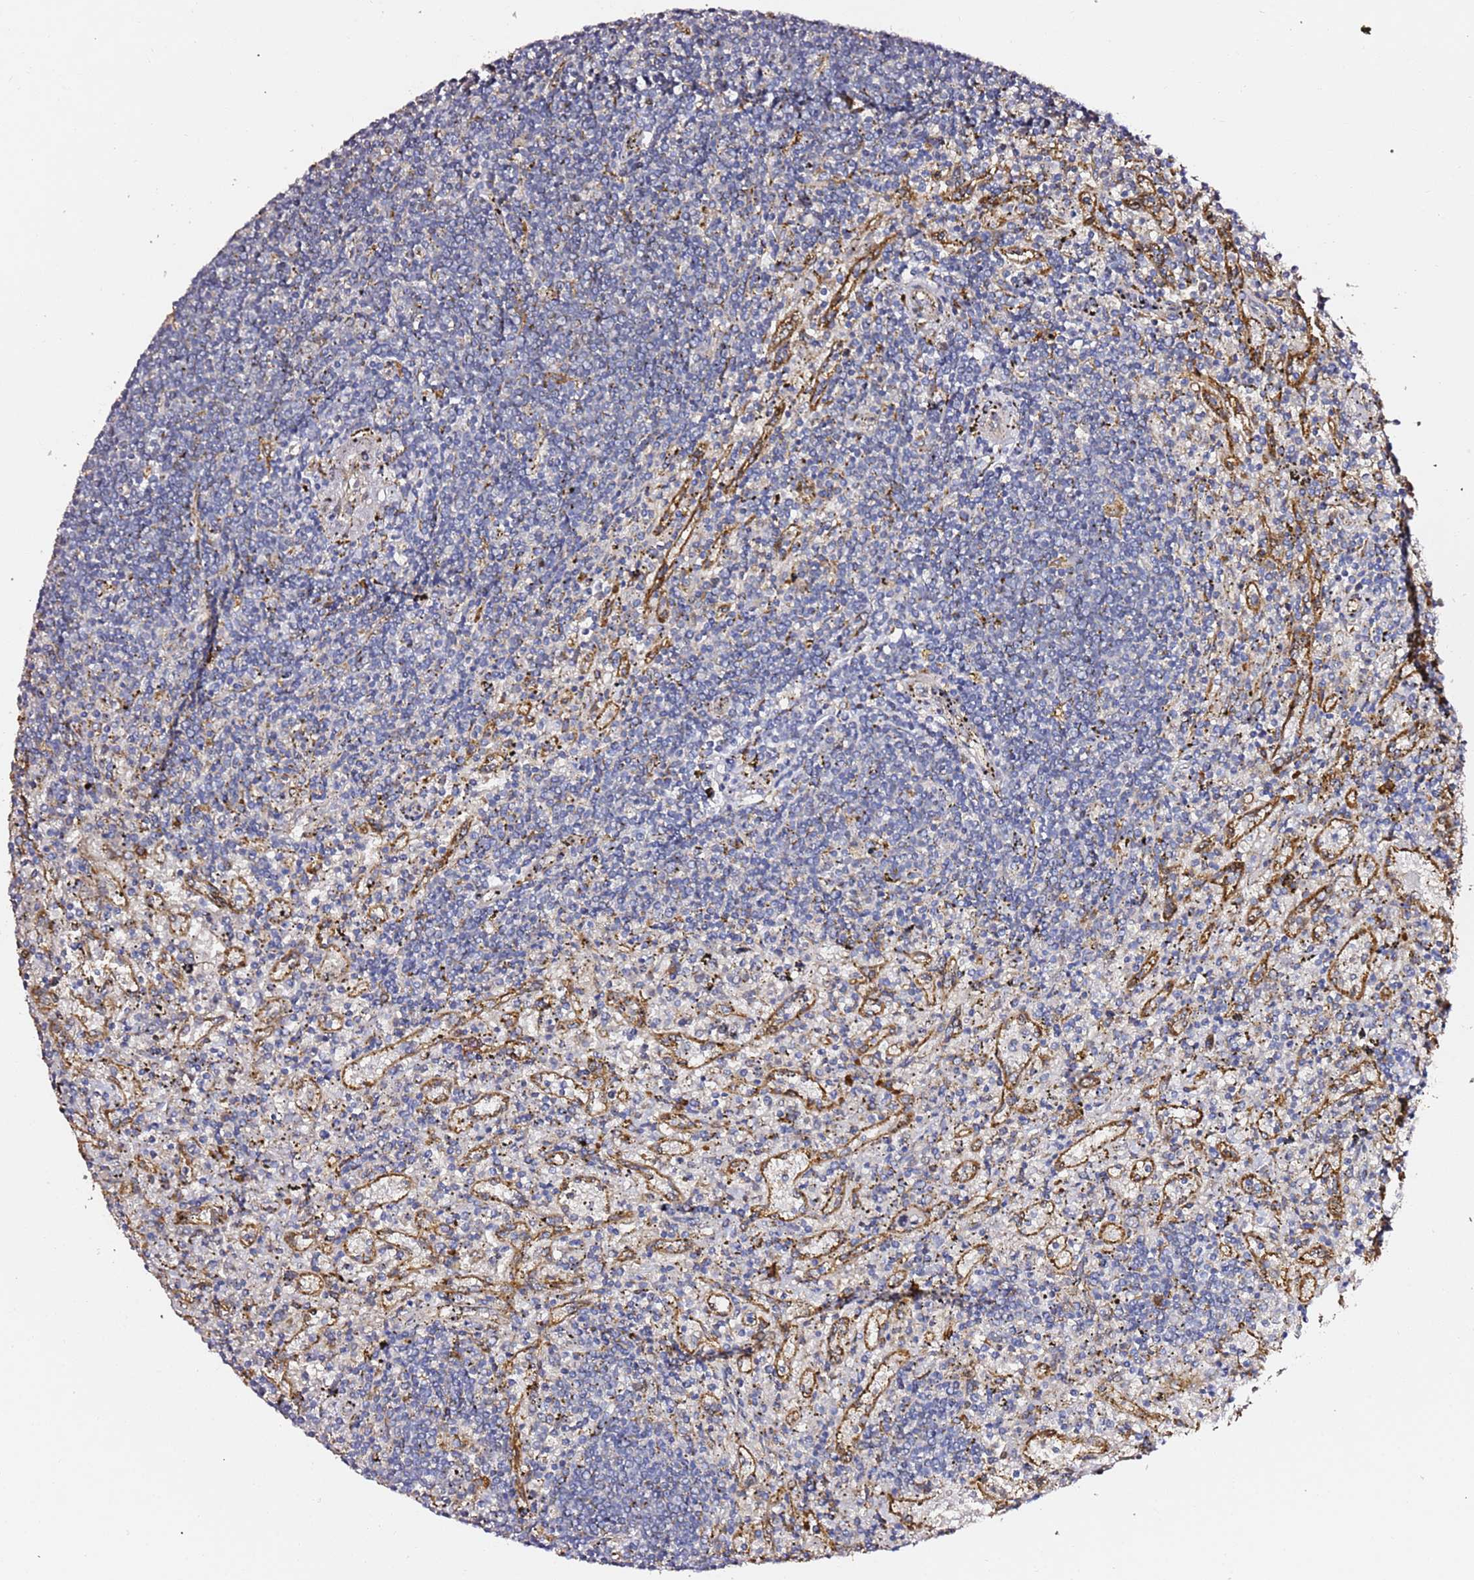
{"staining": {"intensity": "negative", "quantity": "none", "location": "none"}, "tissue": "lymphoma", "cell_type": "Tumor cells", "image_type": "cancer", "snomed": [{"axis": "morphology", "description": "Malignant lymphoma, non-Hodgkin's type, Low grade"}, {"axis": "topography", "description": "Spleen"}], "caption": "Lymphoma stained for a protein using IHC demonstrates no staining tumor cells.", "gene": "HSD17B7", "patient": {"sex": "male", "age": 76}}